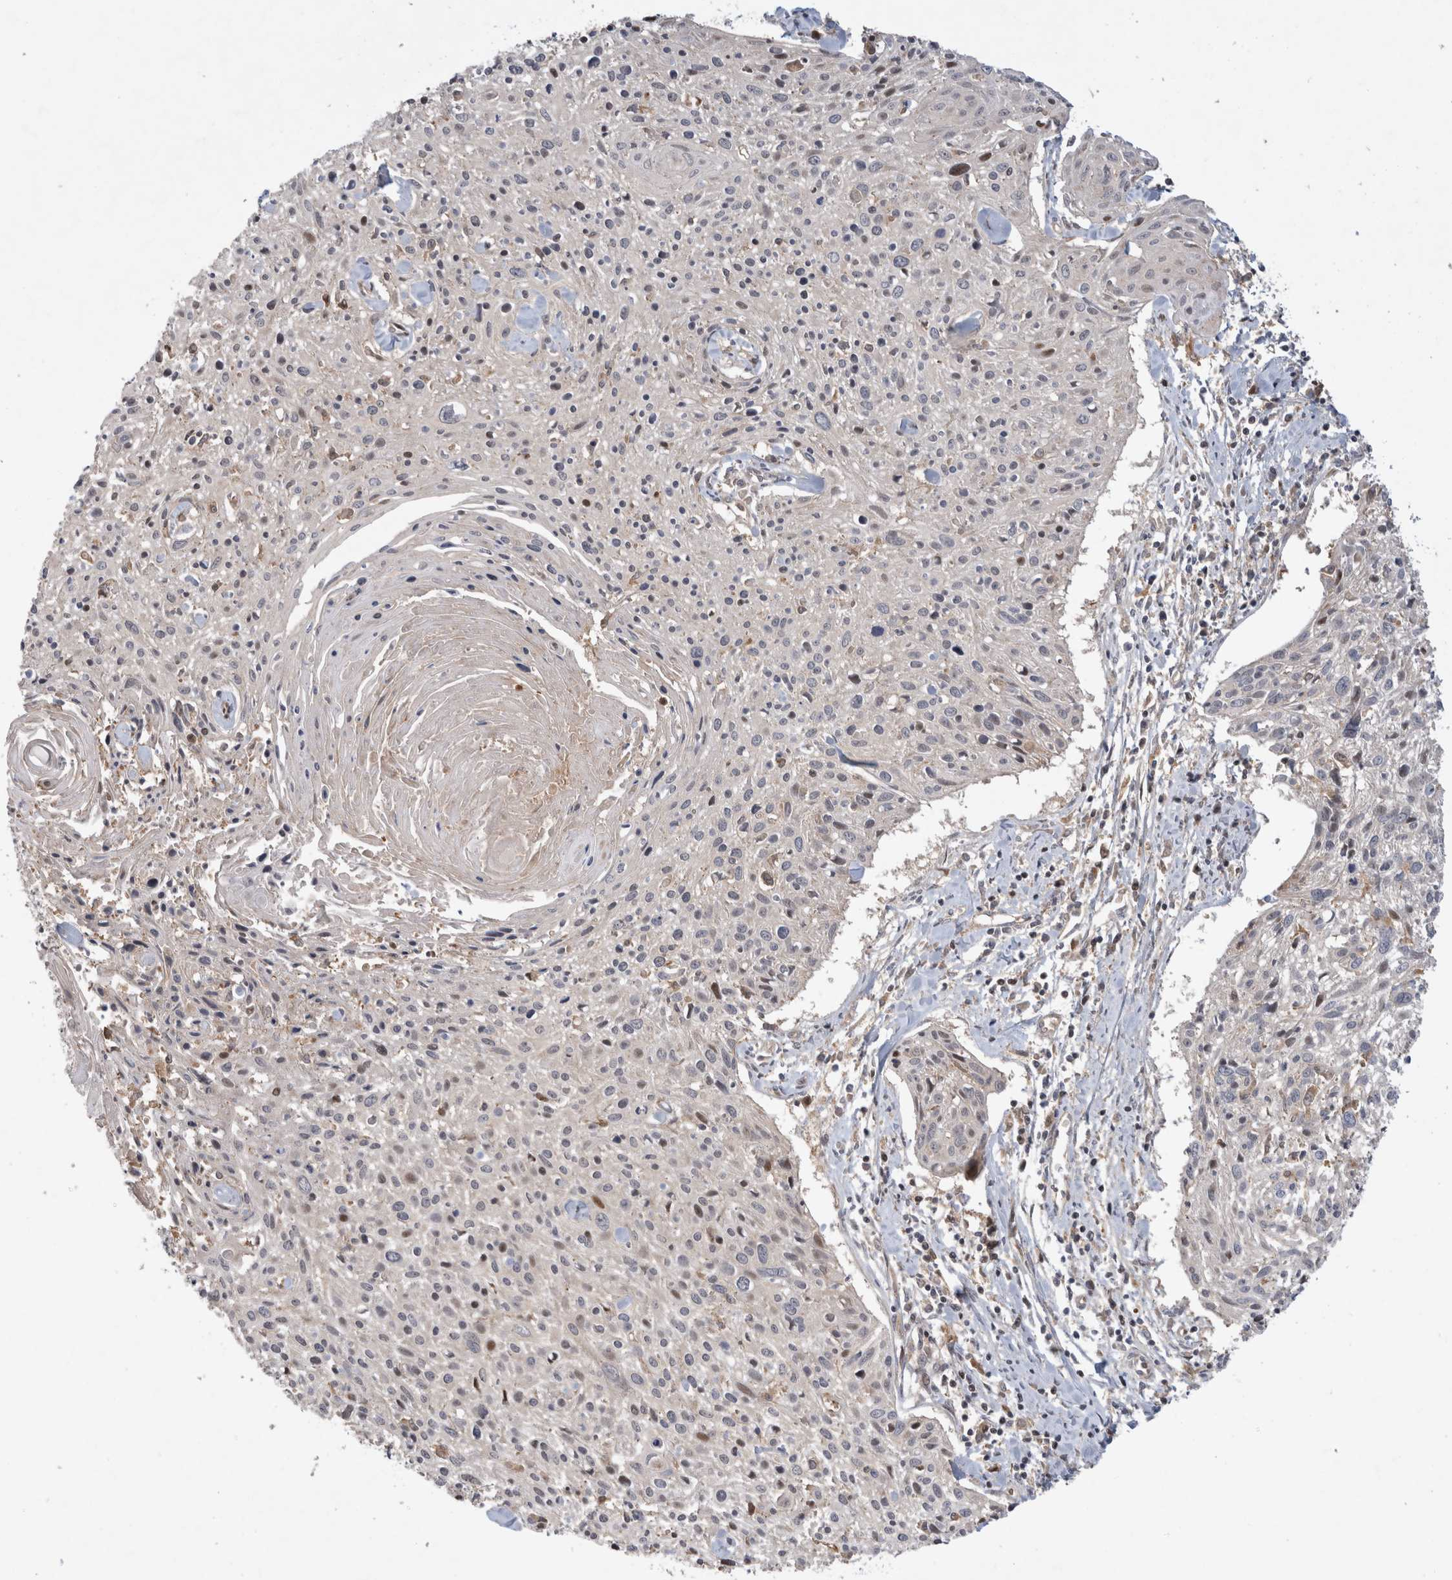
{"staining": {"intensity": "negative", "quantity": "none", "location": "none"}, "tissue": "cervical cancer", "cell_type": "Tumor cells", "image_type": "cancer", "snomed": [{"axis": "morphology", "description": "Squamous cell carcinoma, NOS"}, {"axis": "topography", "description": "Cervix"}], "caption": "Tumor cells show no significant expression in cervical cancer (squamous cell carcinoma).", "gene": "HTT", "patient": {"sex": "female", "age": 51}}